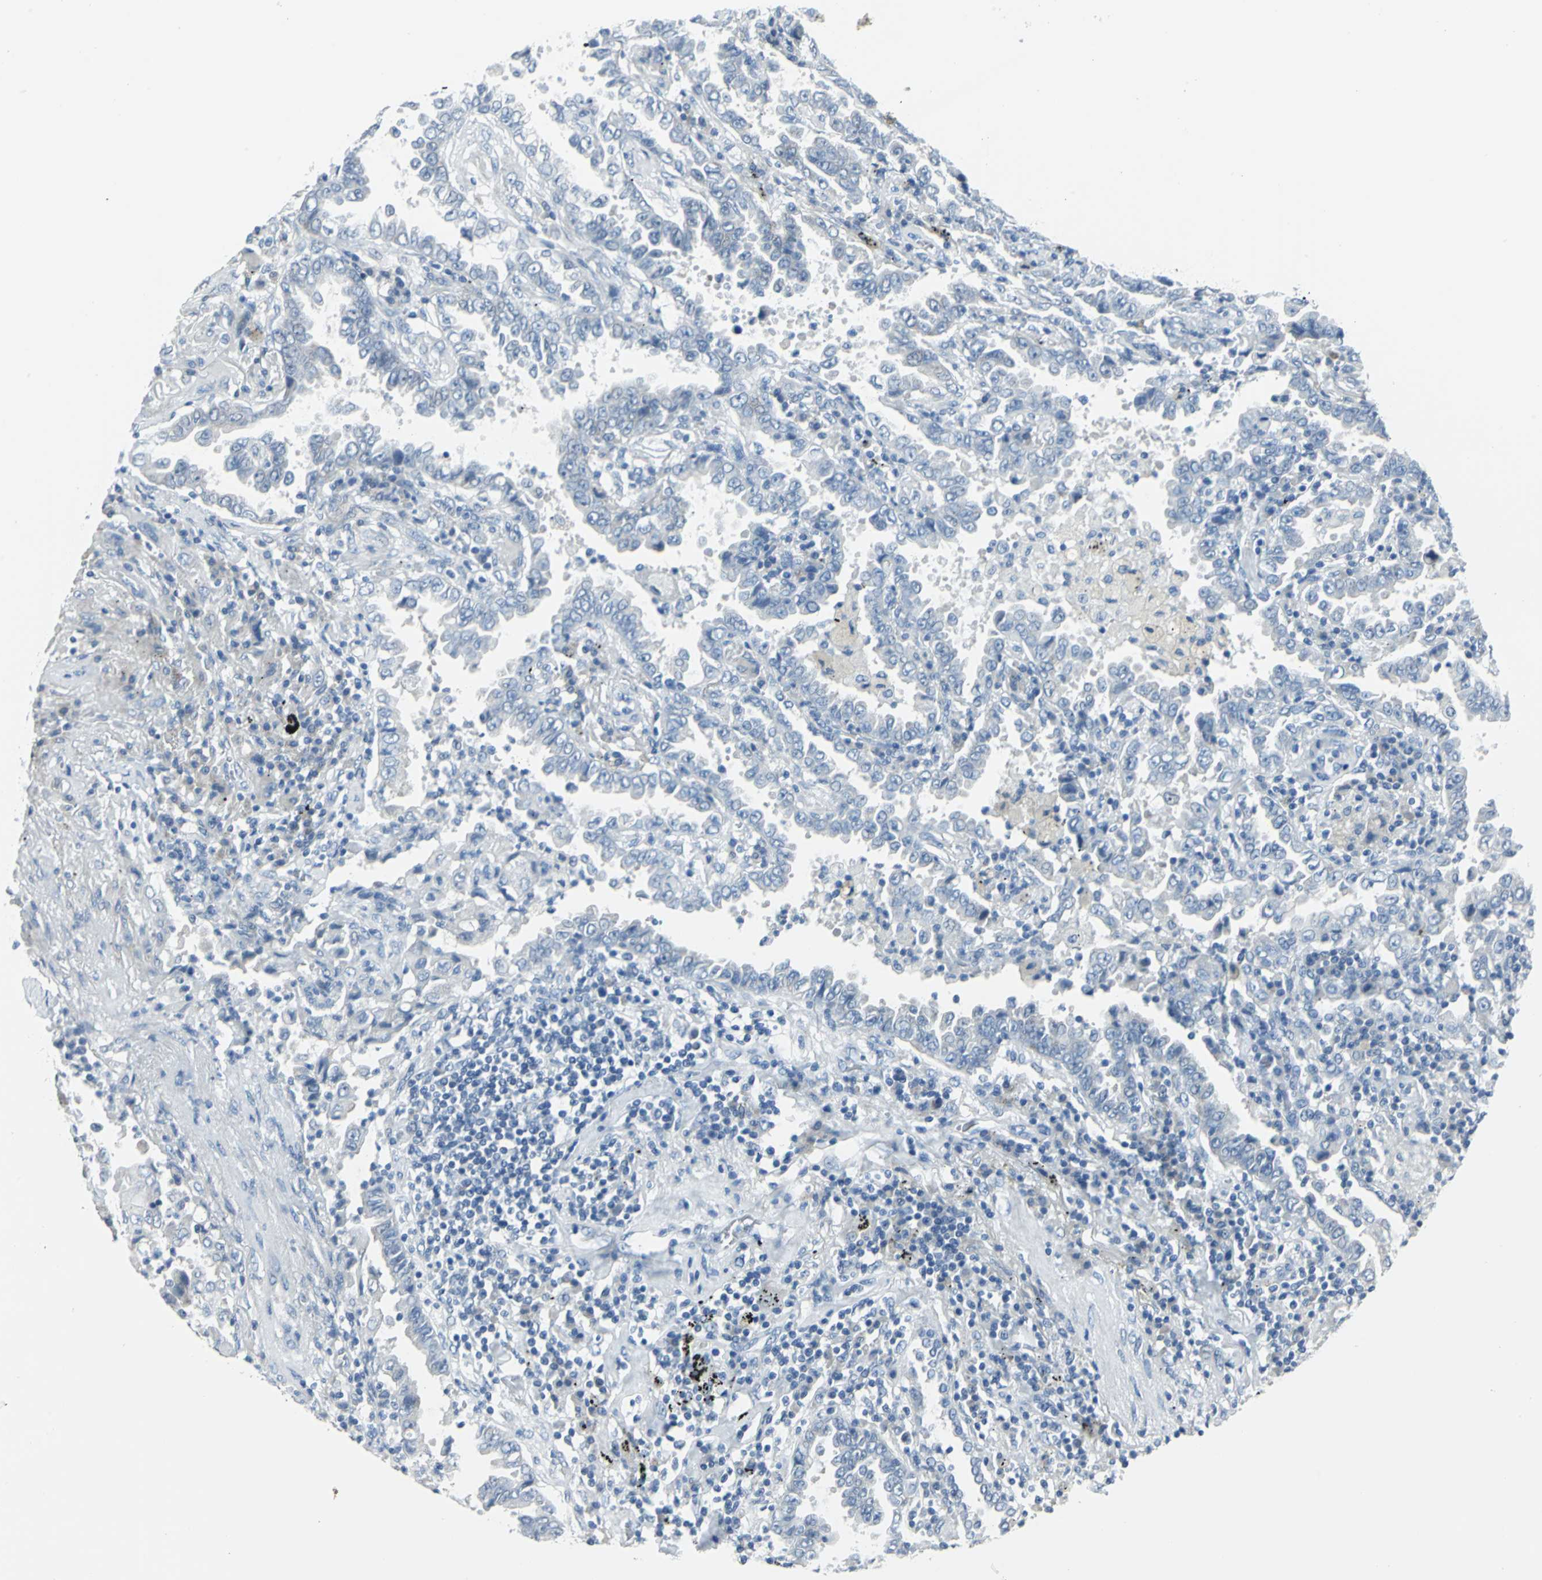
{"staining": {"intensity": "negative", "quantity": "none", "location": "none"}, "tissue": "lung cancer", "cell_type": "Tumor cells", "image_type": "cancer", "snomed": [{"axis": "morphology", "description": "Normal tissue, NOS"}, {"axis": "morphology", "description": "Inflammation, NOS"}, {"axis": "morphology", "description": "Adenocarcinoma, NOS"}, {"axis": "topography", "description": "Lung"}], "caption": "Immunohistochemical staining of lung cancer demonstrates no significant staining in tumor cells.", "gene": "DNAI2", "patient": {"sex": "female", "age": 64}}